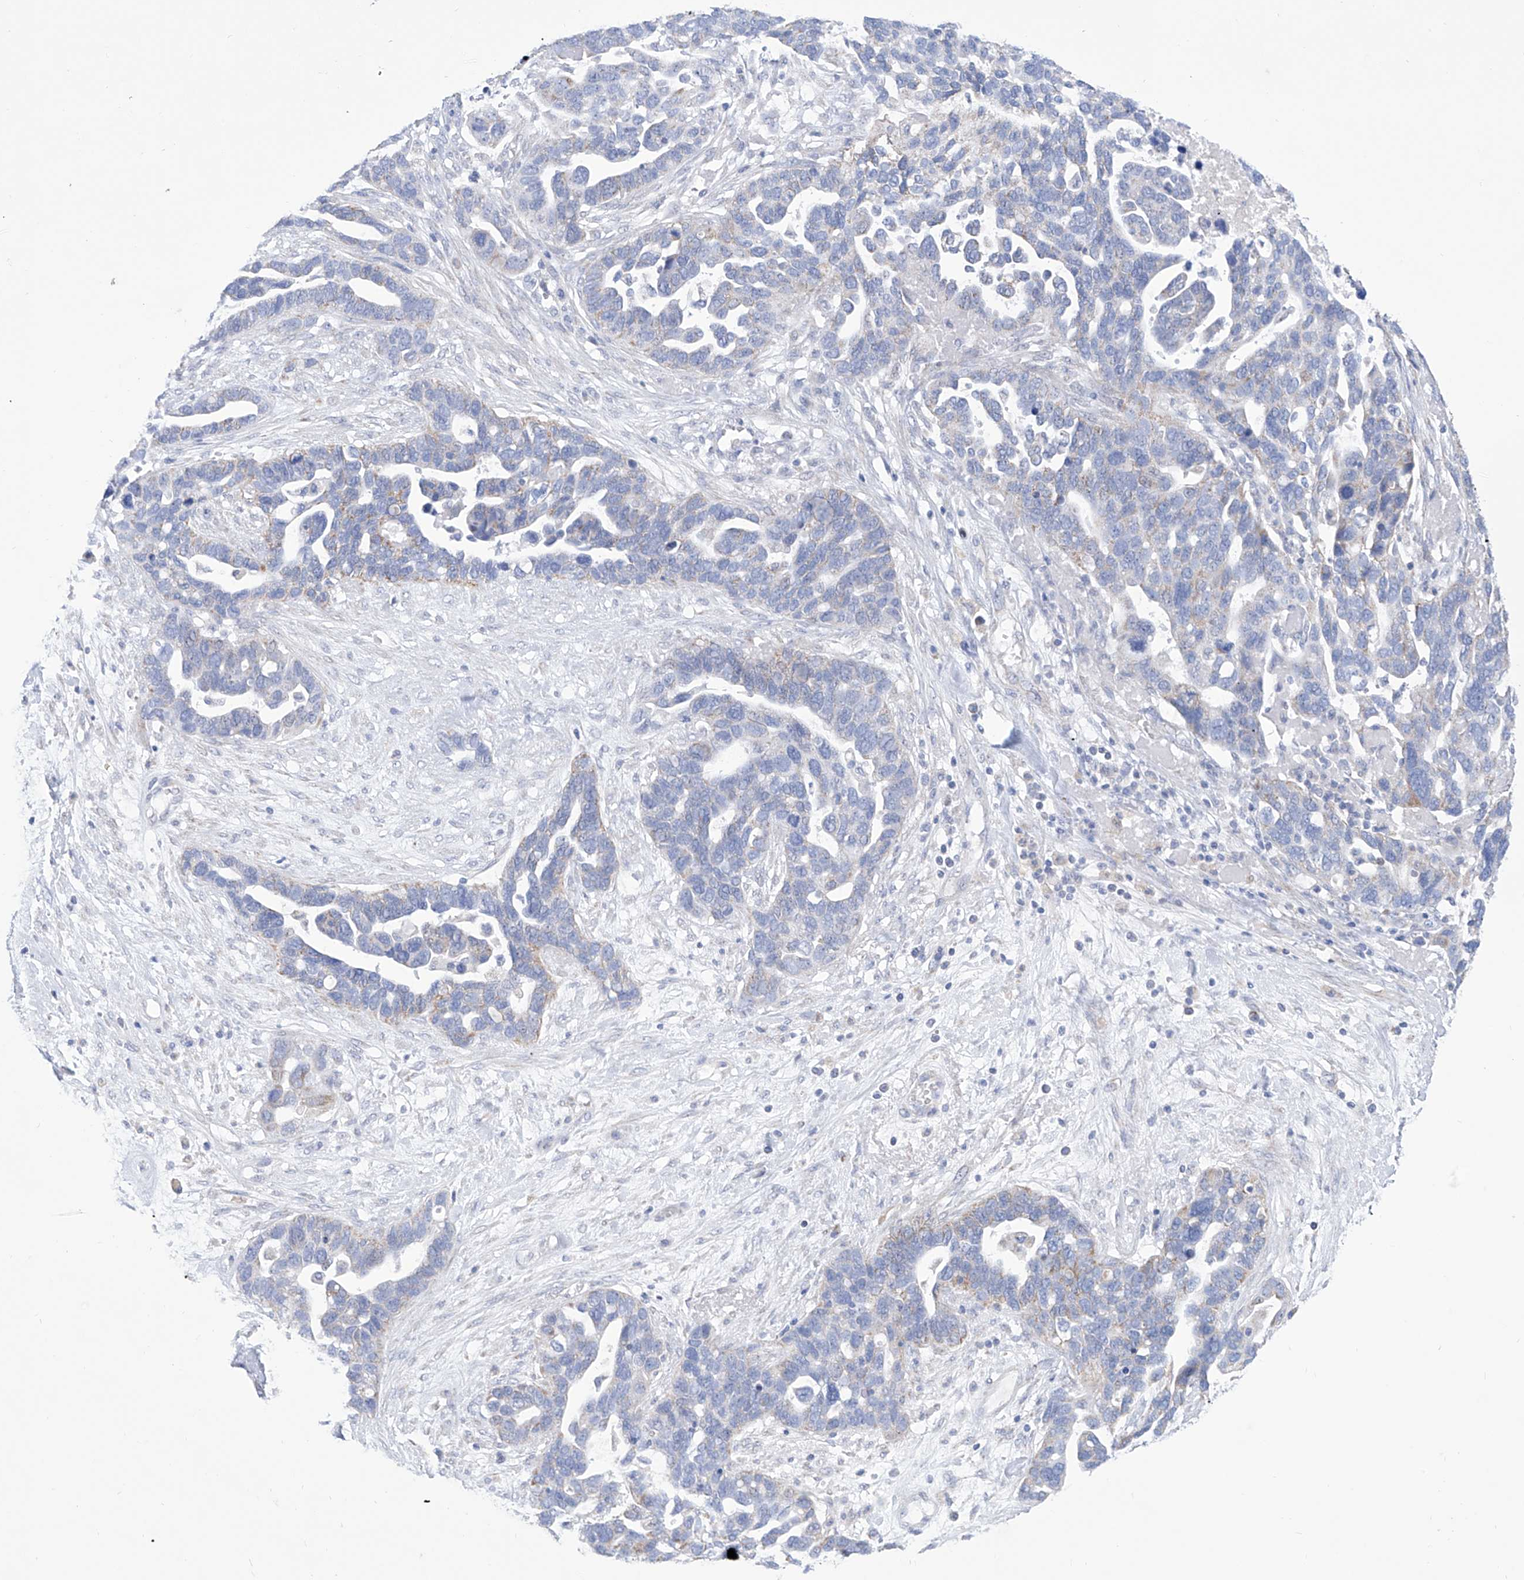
{"staining": {"intensity": "weak", "quantity": "<25%", "location": "cytoplasmic/membranous"}, "tissue": "ovarian cancer", "cell_type": "Tumor cells", "image_type": "cancer", "snomed": [{"axis": "morphology", "description": "Cystadenocarcinoma, serous, NOS"}, {"axis": "topography", "description": "Ovary"}], "caption": "A photomicrograph of ovarian serous cystadenocarcinoma stained for a protein reveals no brown staining in tumor cells.", "gene": "ALDH6A1", "patient": {"sex": "female", "age": 54}}